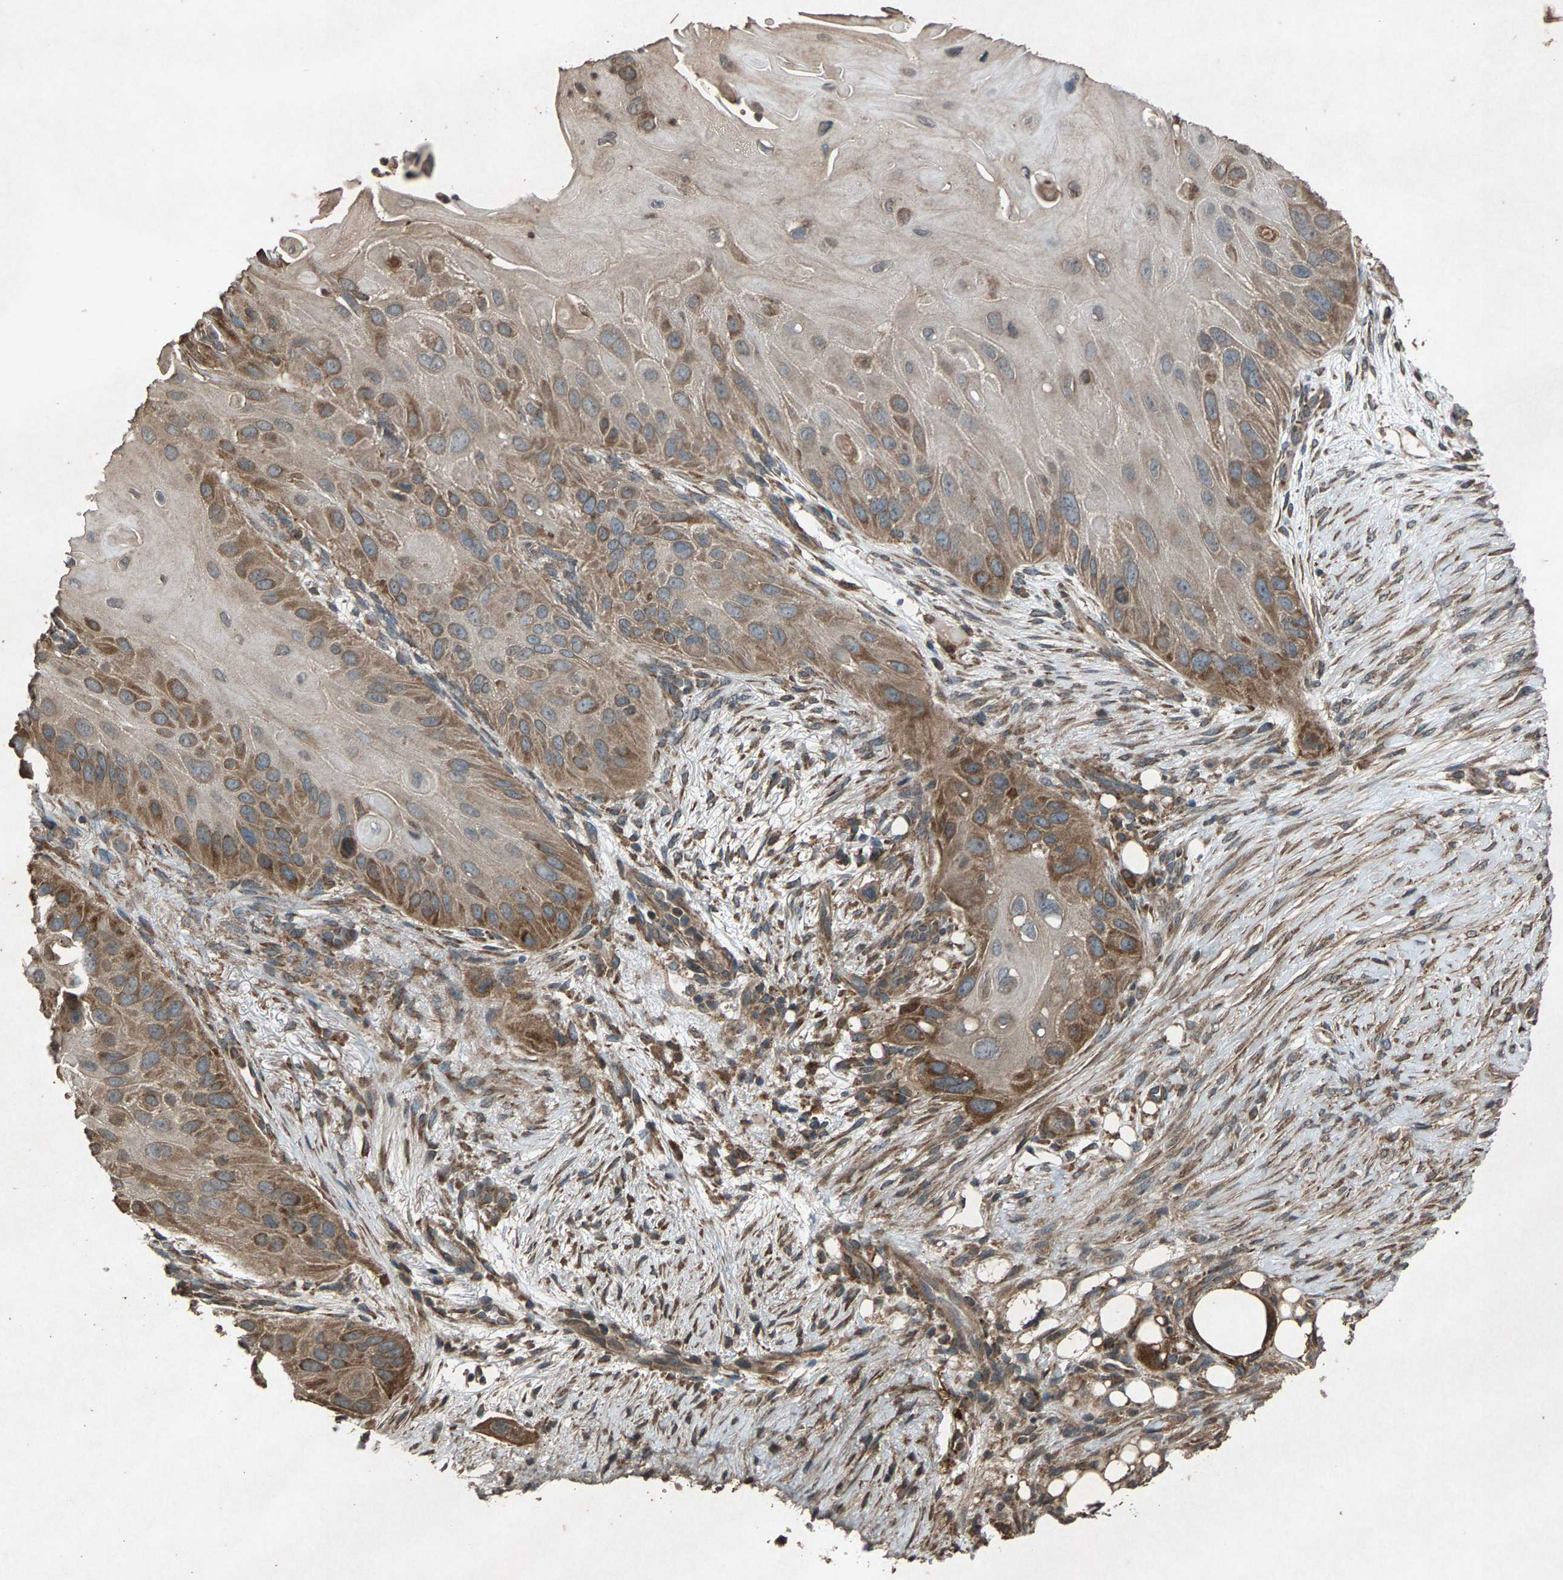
{"staining": {"intensity": "moderate", "quantity": ">75%", "location": "cytoplasmic/membranous"}, "tissue": "skin cancer", "cell_type": "Tumor cells", "image_type": "cancer", "snomed": [{"axis": "morphology", "description": "Squamous cell carcinoma, NOS"}, {"axis": "topography", "description": "Skin"}], "caption": "Protein expression analysis of skin cancer (squamous cell carcinoma) displays moderate cytoplasmic/membranous staining in approximately >75% of tumor cells.", "gene": "CALR", "patient": {"sex": "female", "age": 77}}